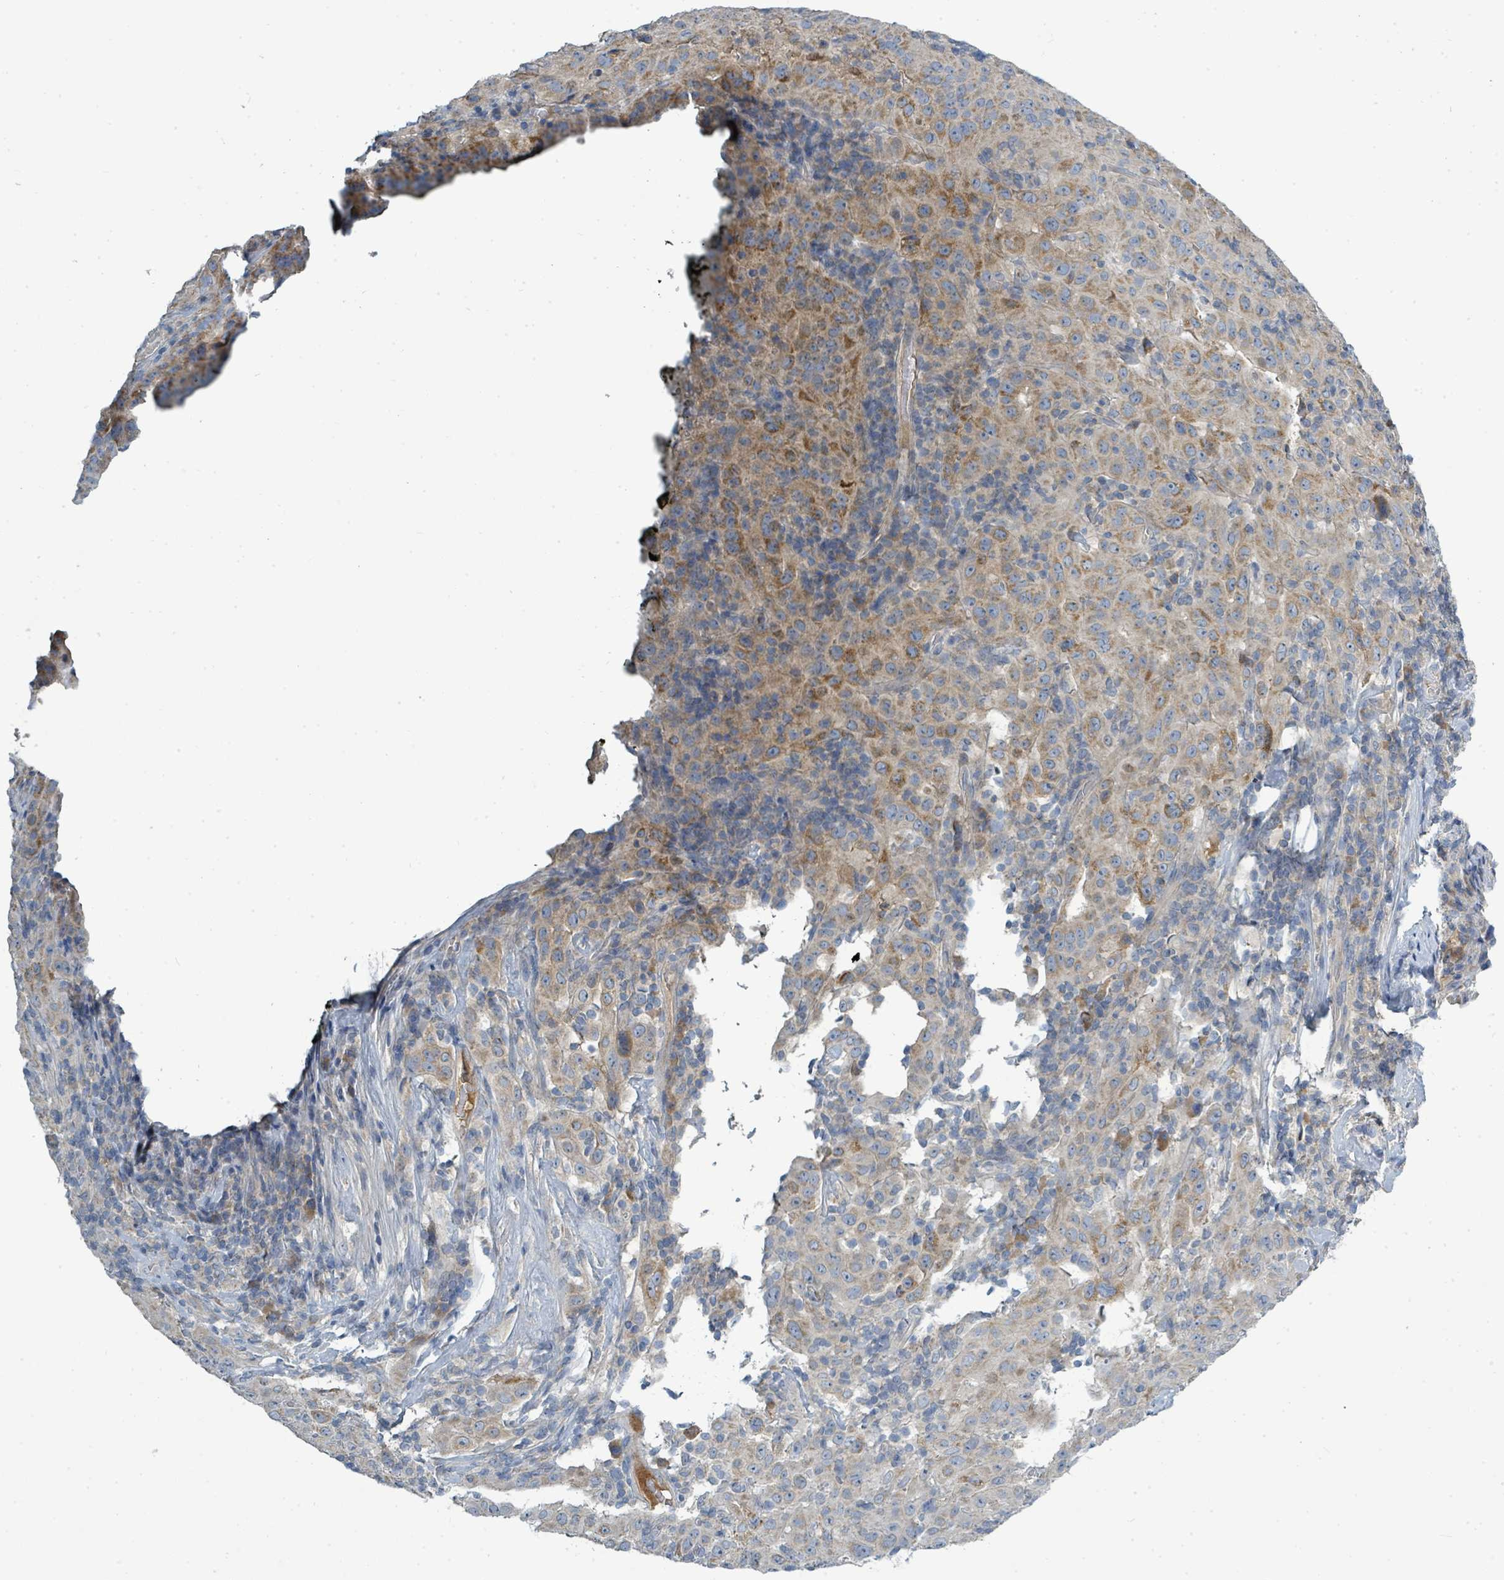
{"staining": {"intensity": "moderate", "quantity": "25%-75%", "location": "cytoplasmic/membranous"}, "tissue": "pancreatic cancer", "cell_type": "Tumor cells", "image_type": "cancer", "snomed": [{"axis": "morphology", "description": "Adenocarcinoma, NOS"}, {"axis": "topography", "description": "Pancreas"}], "caption": "IHC (DAB) staining of human pancreatic cancer reveals moderate cytoplasmic/membranous protein positivity in about 25%-75% of tumor cells. (Brightfield microscopy of DAB IHC at high magnification).", "gene": "SLC25A23", "patient": {"sex": "male", "age": 63}}